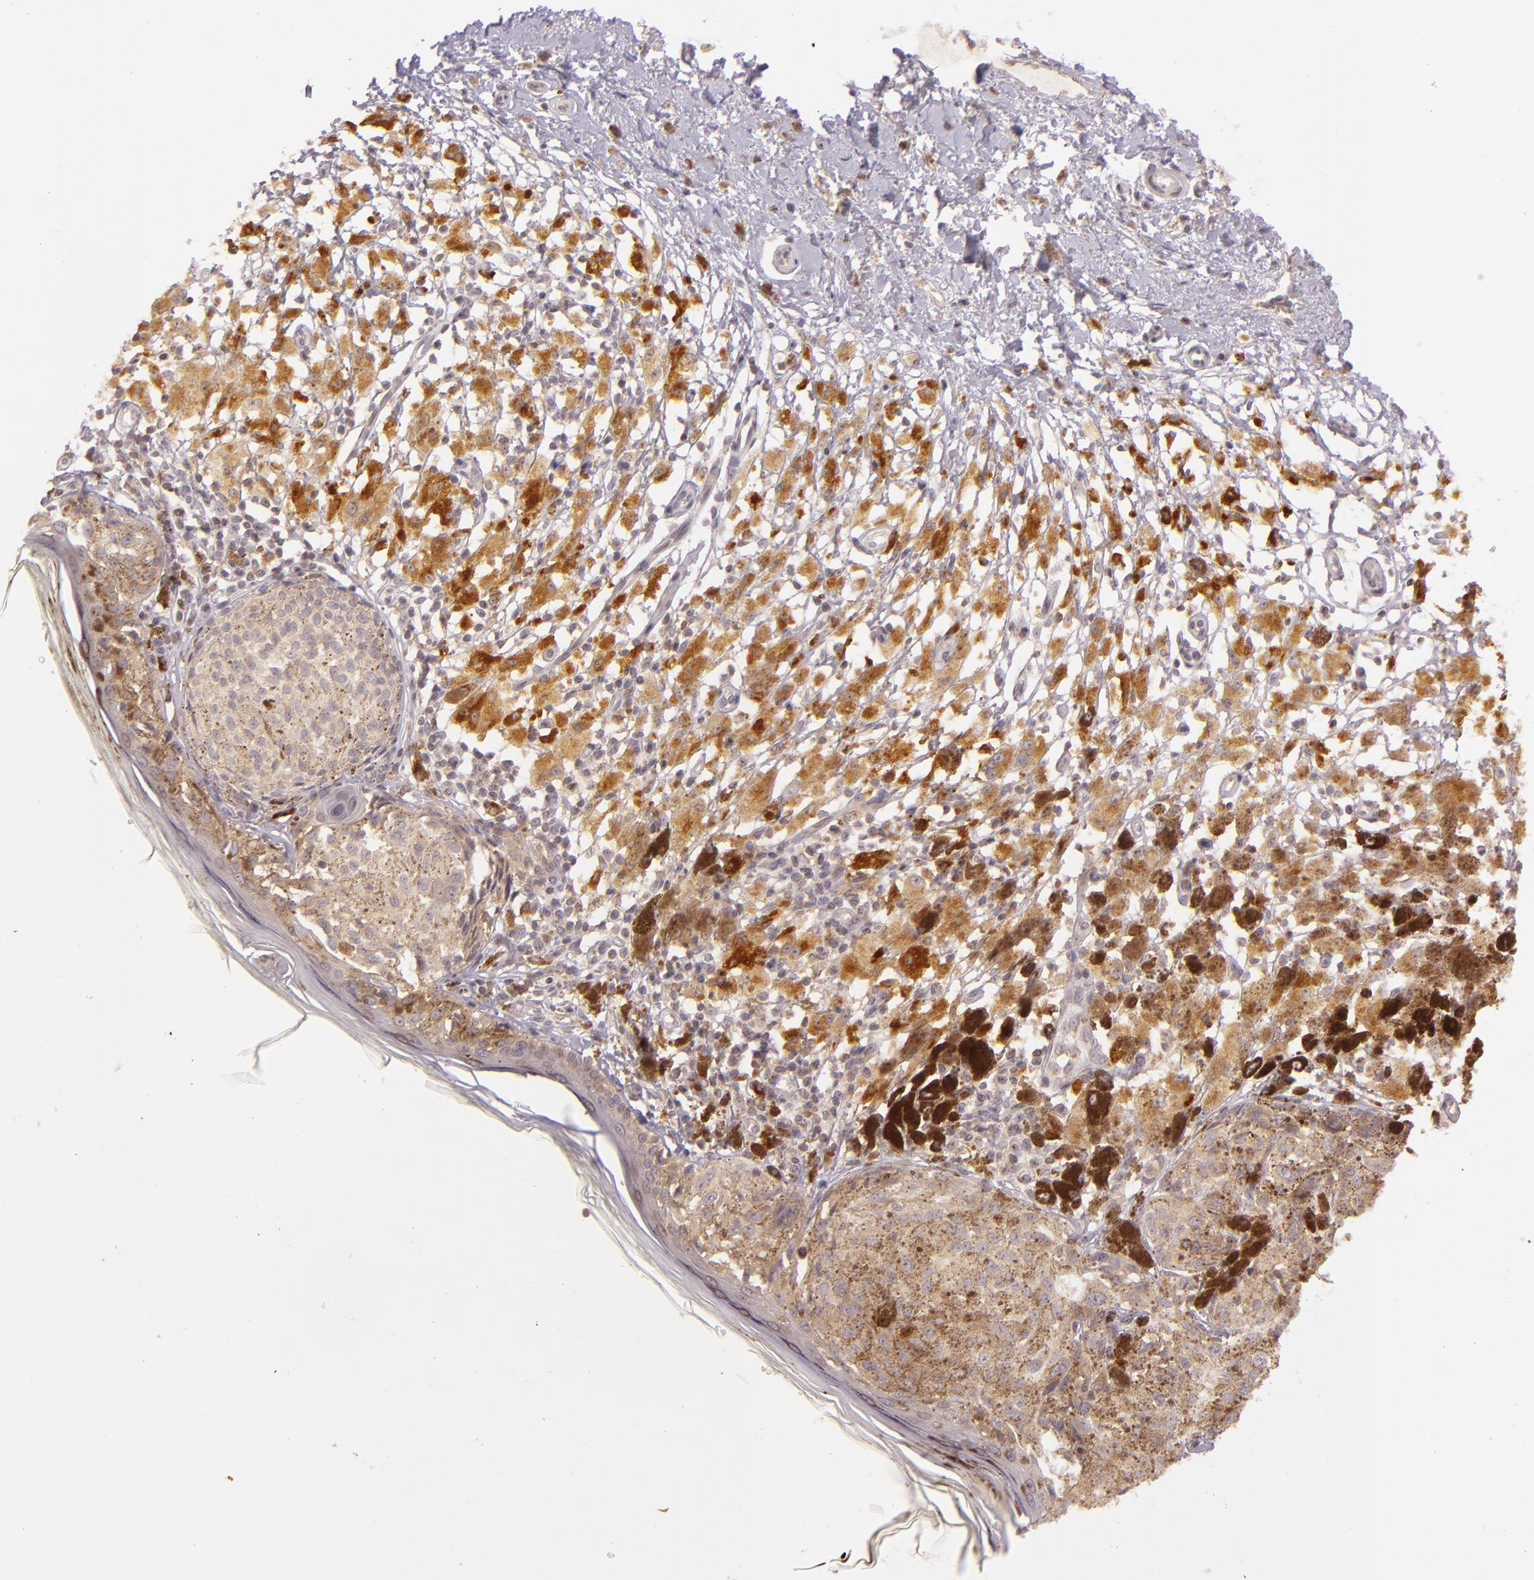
{"staining": {"intensity": "moderate", "quantity": ">75%", "location": "cytoplasmic/membranous"}, "tissue": "melanoma", "cell_type": "Tumor cells", "image_type": "cancer", "snomed": [{"axis": "morphology", "description": "Malignant melanoma, NOS"}, {"axis": "topography", "description": "Skin"}], "caption": "This is an image of immunohistochemistry staining of malignant melanoma, which shows moderate positivity in the cytoplasmic/membranous of tumor cells.", "gene": "LGMN", "patient": {"sex": "male", "age": 88}}